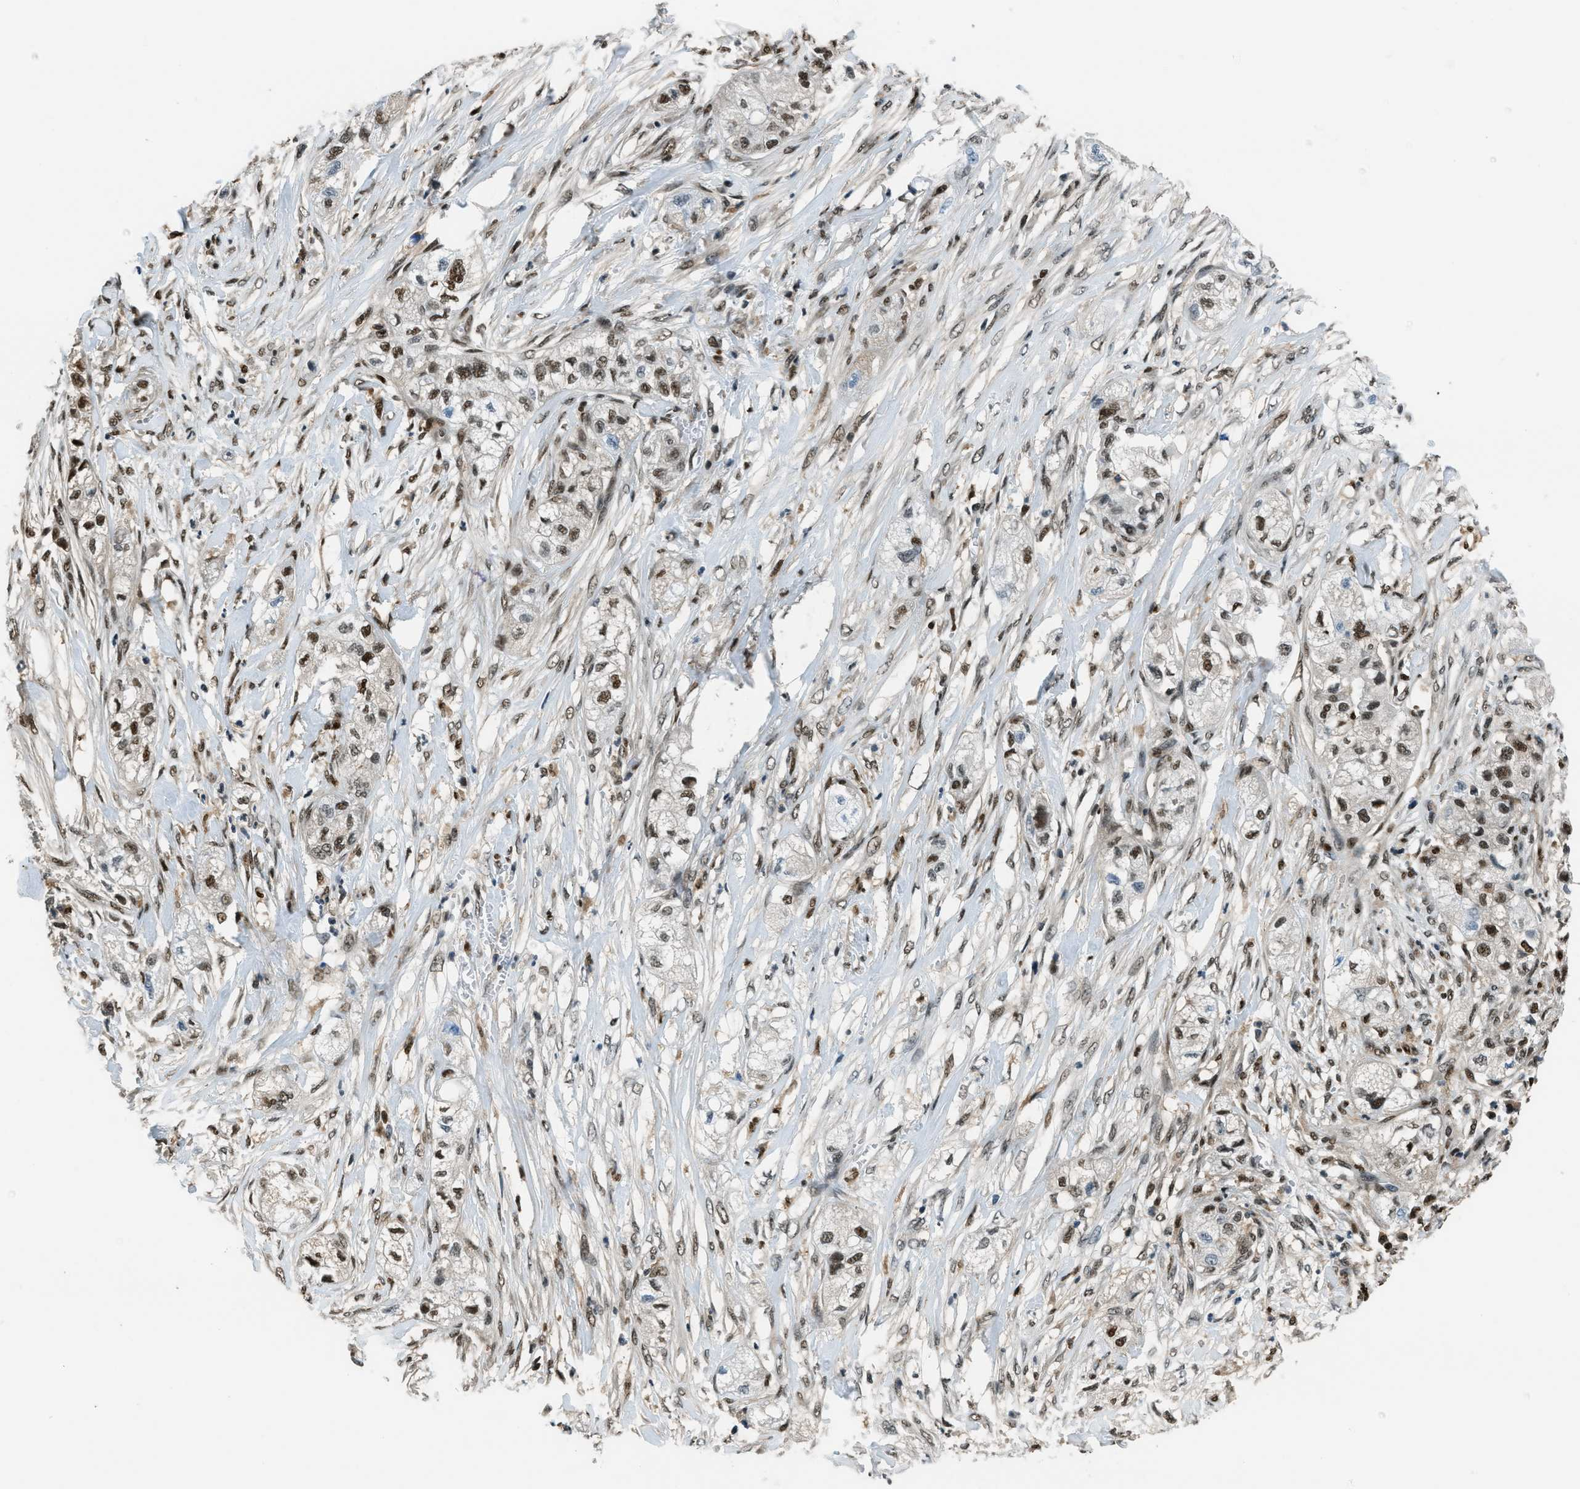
{"staining": {"intensity": "strong", "quantity": ">75%", "location": "nuclear"}, "tissue": "pancreatic cancer", "cell_type": "Tumor cells", "image_type": "cancer", "snomed": [{"axis": "morphology", "description": "Adenocarcinoma, NOS"}, {"axis": "topography", "description": "Pancreas"}], "caption": "Human adenocarcinoma (pancreatic) stained for a protein (brown) exhibits strong nuclear positive expression in about >75% of tumor cells.", "gene": "OGFR", "patient": {"sex": "female", "age": 78}}